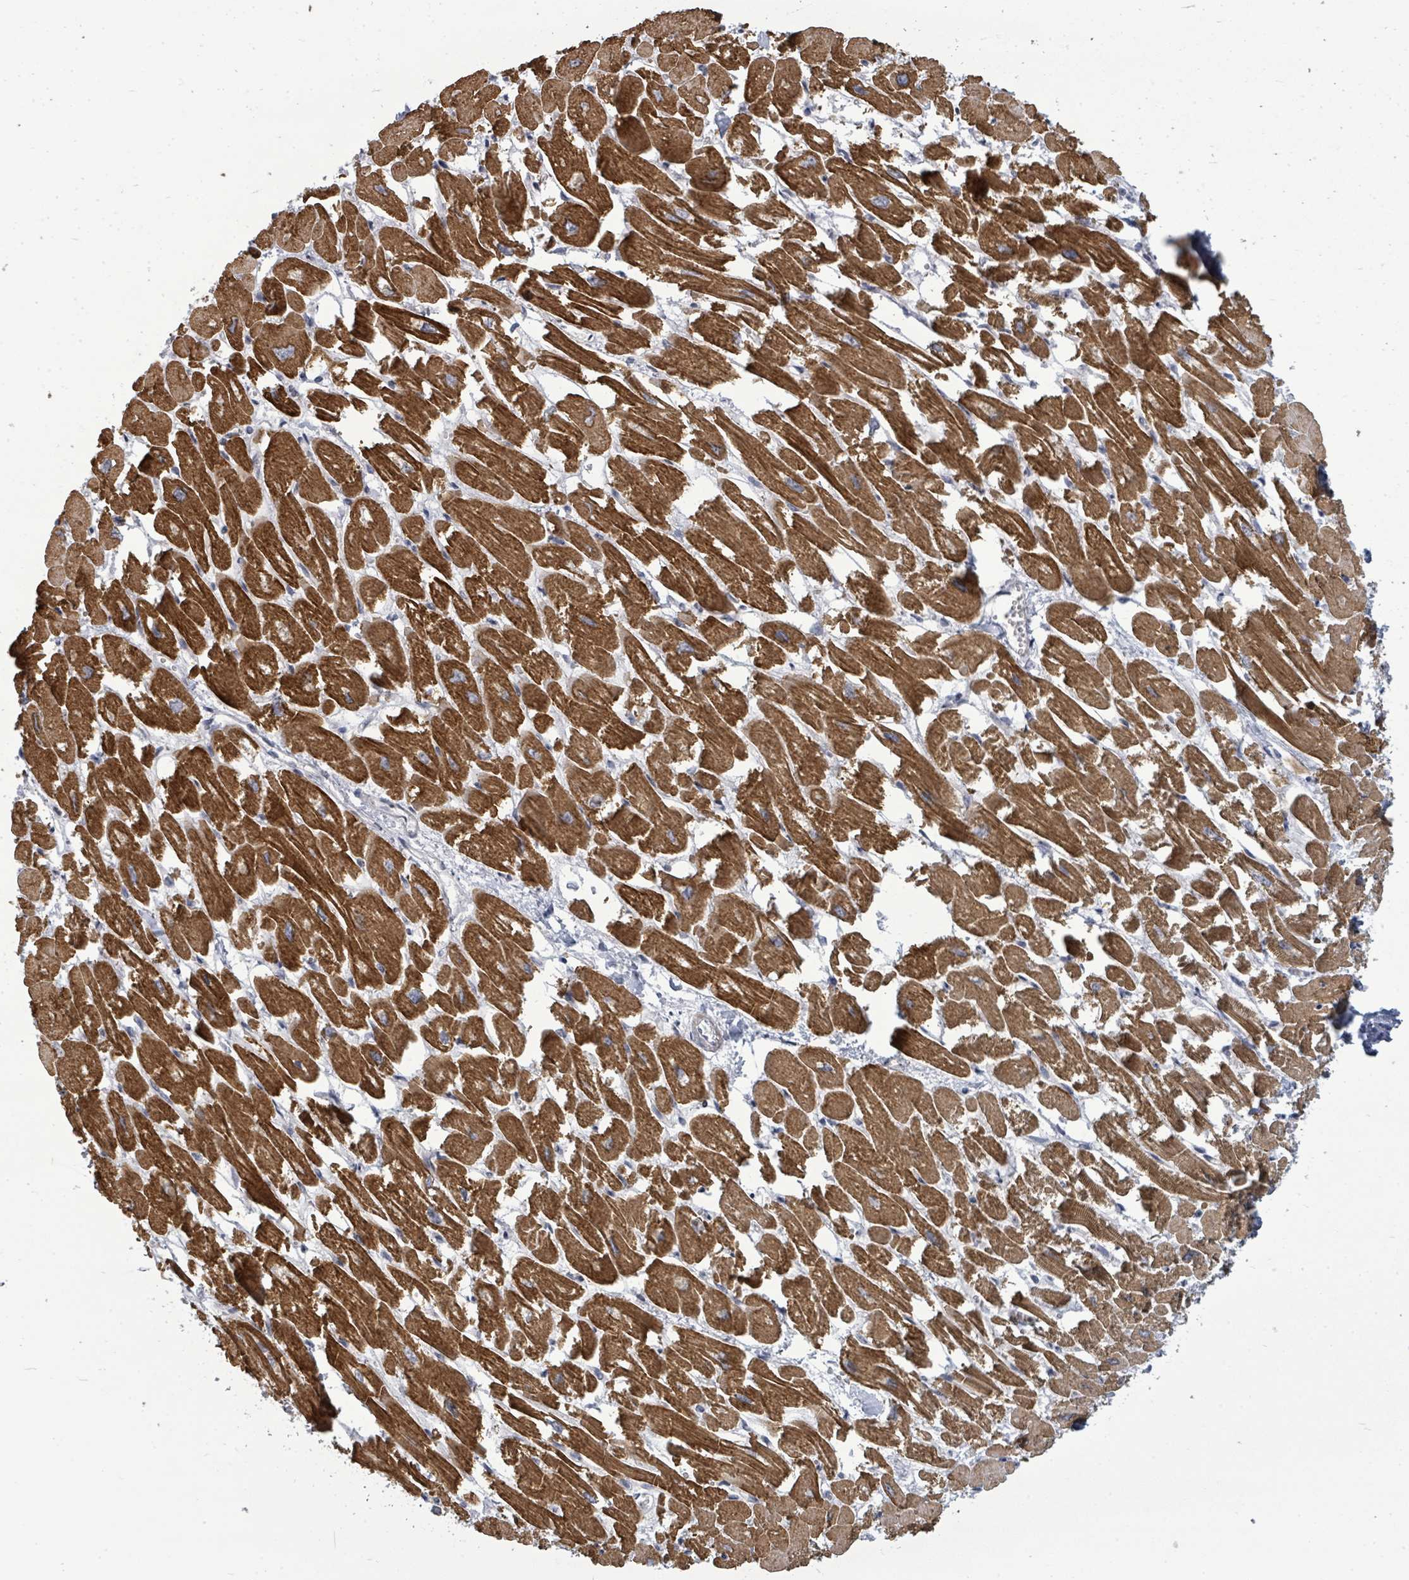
{"staining": {"intensity": "strong", "quantity": ">75%", "location": "cytoplasmic/membranous"}, "tissue": "heart muscle", "cell_type": "Cardiomyocytes", "image_type": "normal", "snomed": [{"axis": "morphology", "description": "Normal tissue, NOS"}, {"axis": "topography", "description": "Heart"}], "caption": "This micrograph exhibits immunohistochemistry staining of normal human heart muscle, with high strong cytoplasmic/membranous expression in approximately >75% of cardiomyocytes.", "gene": "PTPN20", "patient": {"sex": "male", "age": 54}}